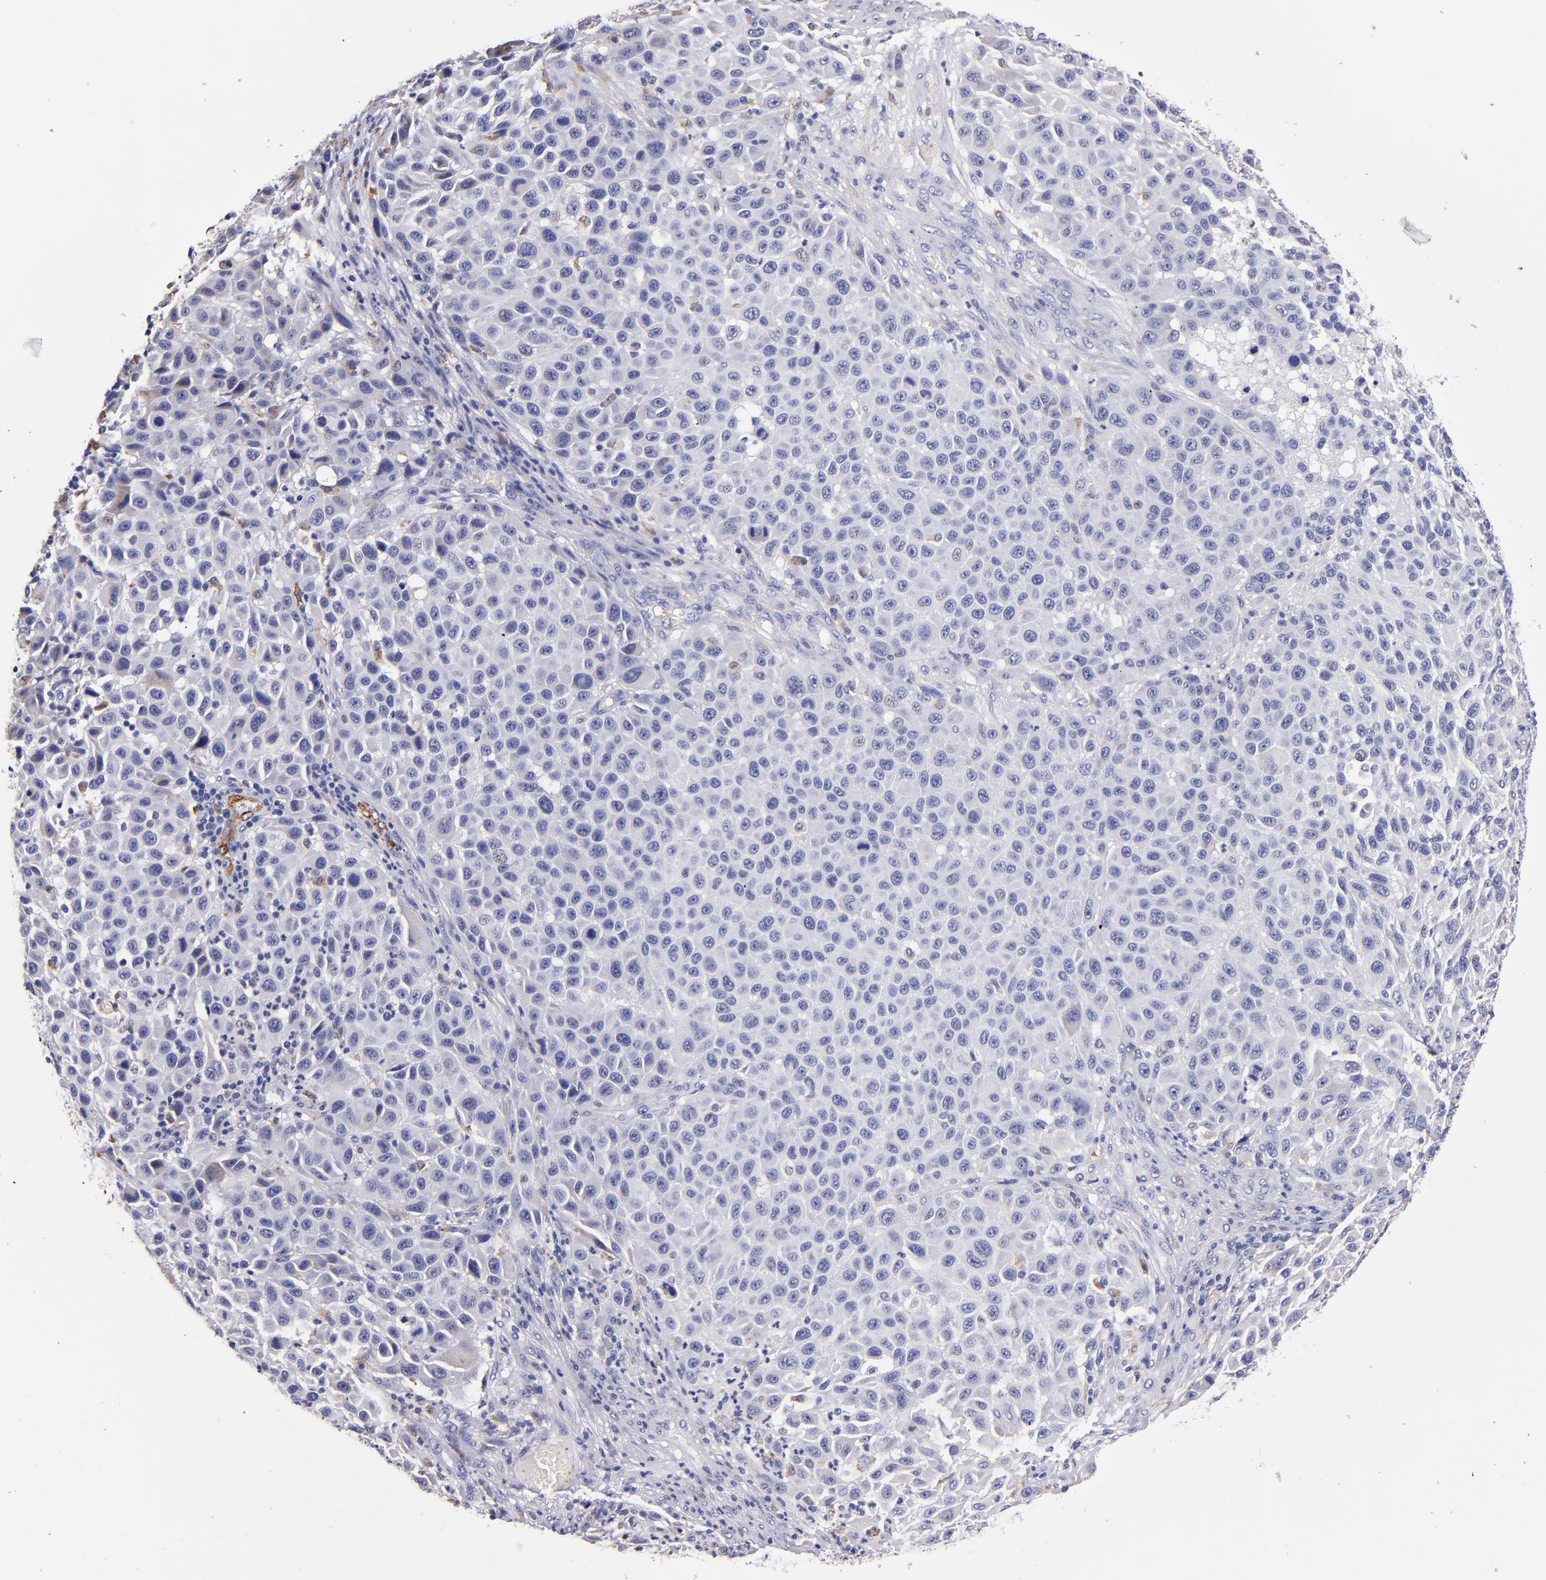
{"staining": {"intensity": "negative", "quantity": "none", "location": "none"}, "tissue": "melanoma", "cell_type": "Tumor cells", "image_type": "cancer", "snomed": [{"axis": "morphology", "description": "Malignant melanoma, Metastatic site"}, {"axis": "topography", "description": "Lymph node"}], "caption": "The image shows no significant expression in tumor cells of melanoma. (IHC, brightfield microscopy, high magnification).", "gene": "SELP", "patient": {"sex": "male", "age": 61}}